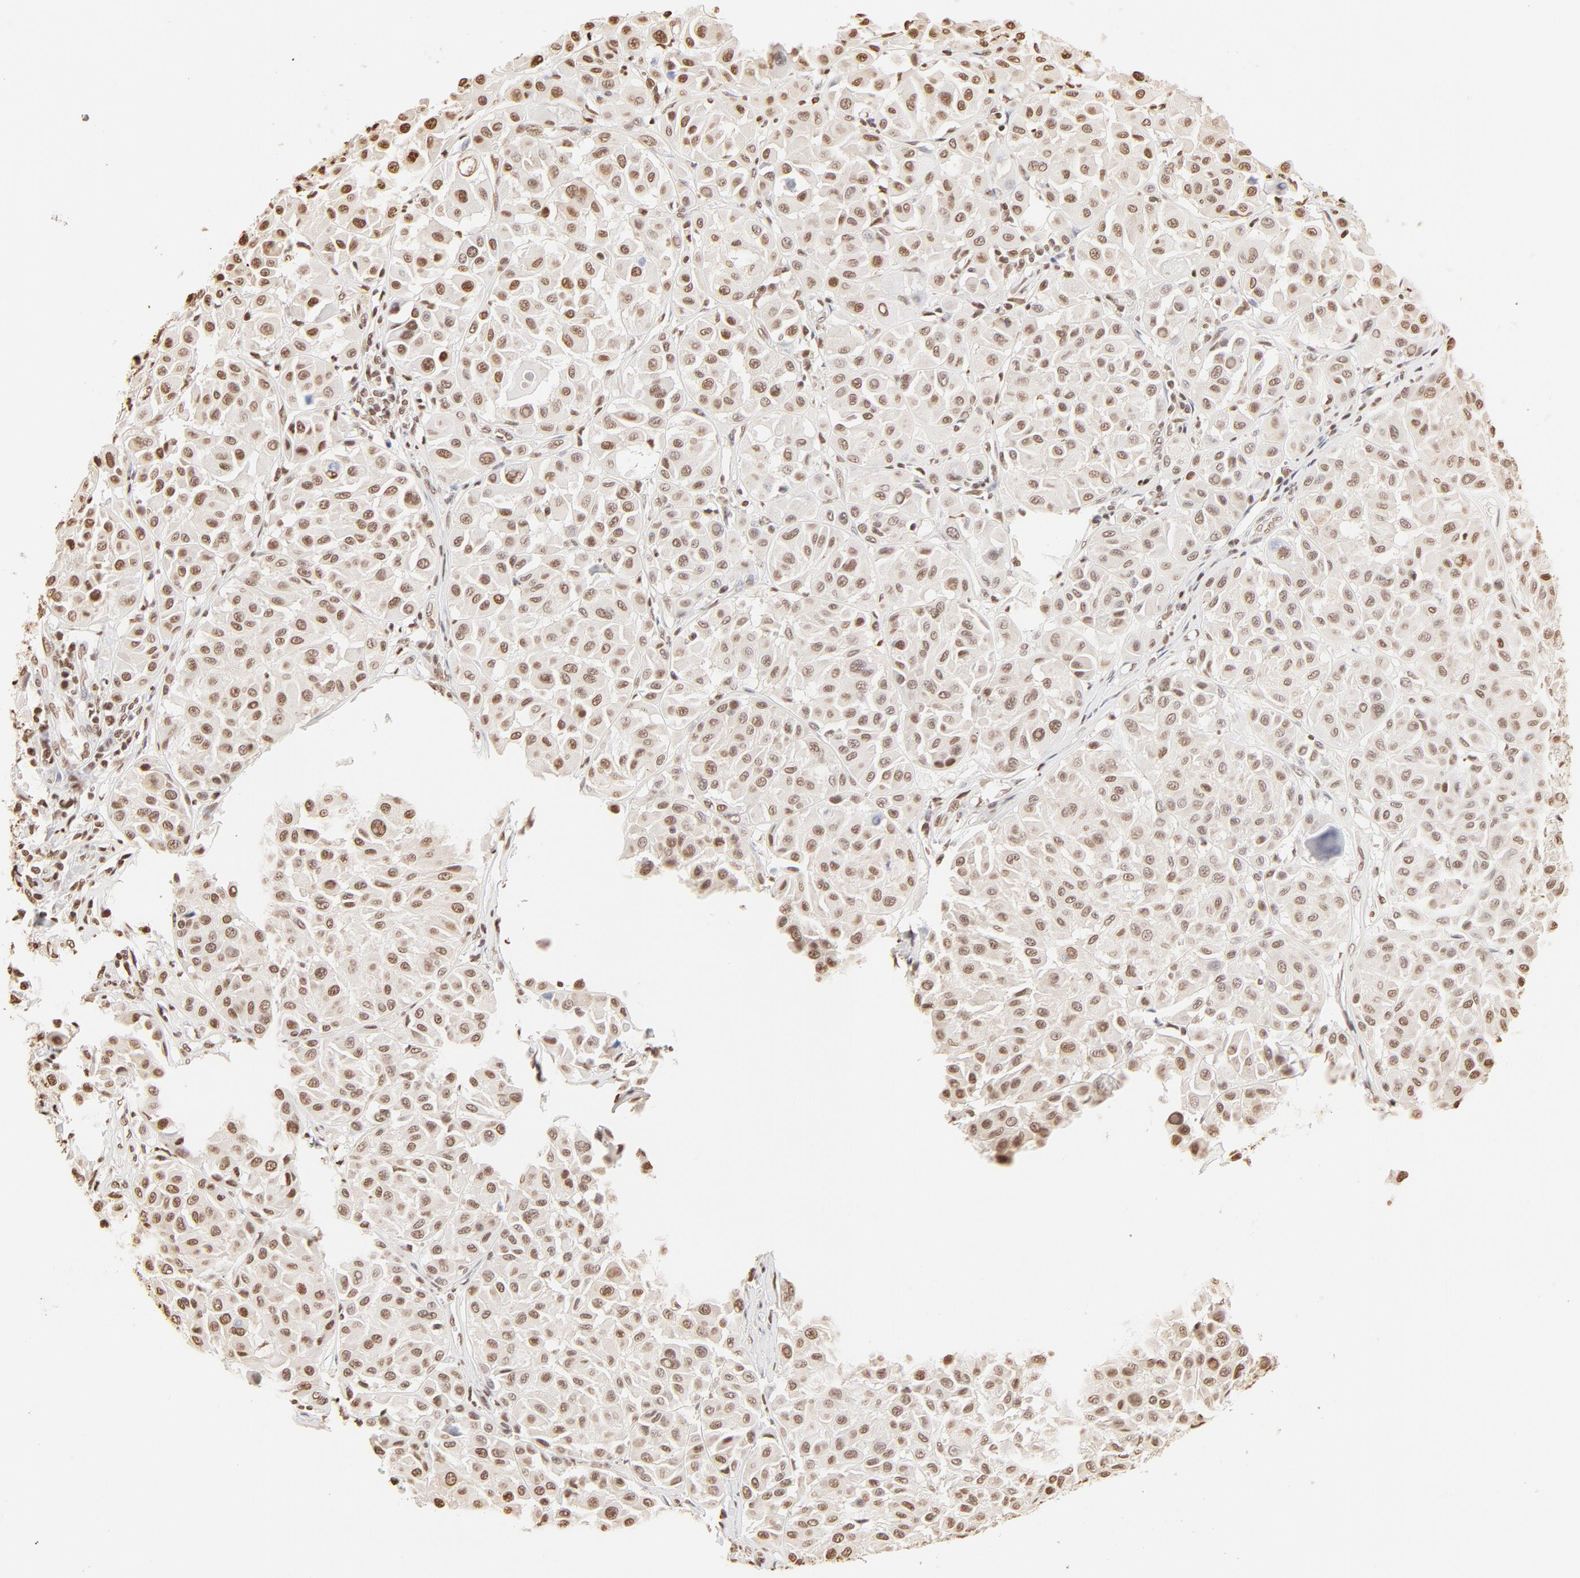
{"staining": {"intensity": "moderate", "quantity": ">75%", "location": "cytoplasmic/membranous,nuclear"}, "tissue": "melanoma", "cell_type": "Tumor cells", "image_type": "cancer", "snomed": [{"axis": "morphology", "description": "Malignant melanoma, Metastatic site"}, {"axis": "topography", "description": "Soft tissue"}], "caption": "A brown stain highlights moderate cytoplasmic/membranous and nuclear expression of a protein in melanoma tumor cells.", "gene": "ZNF540", "patient": {"sex": "male", "age": 41}}